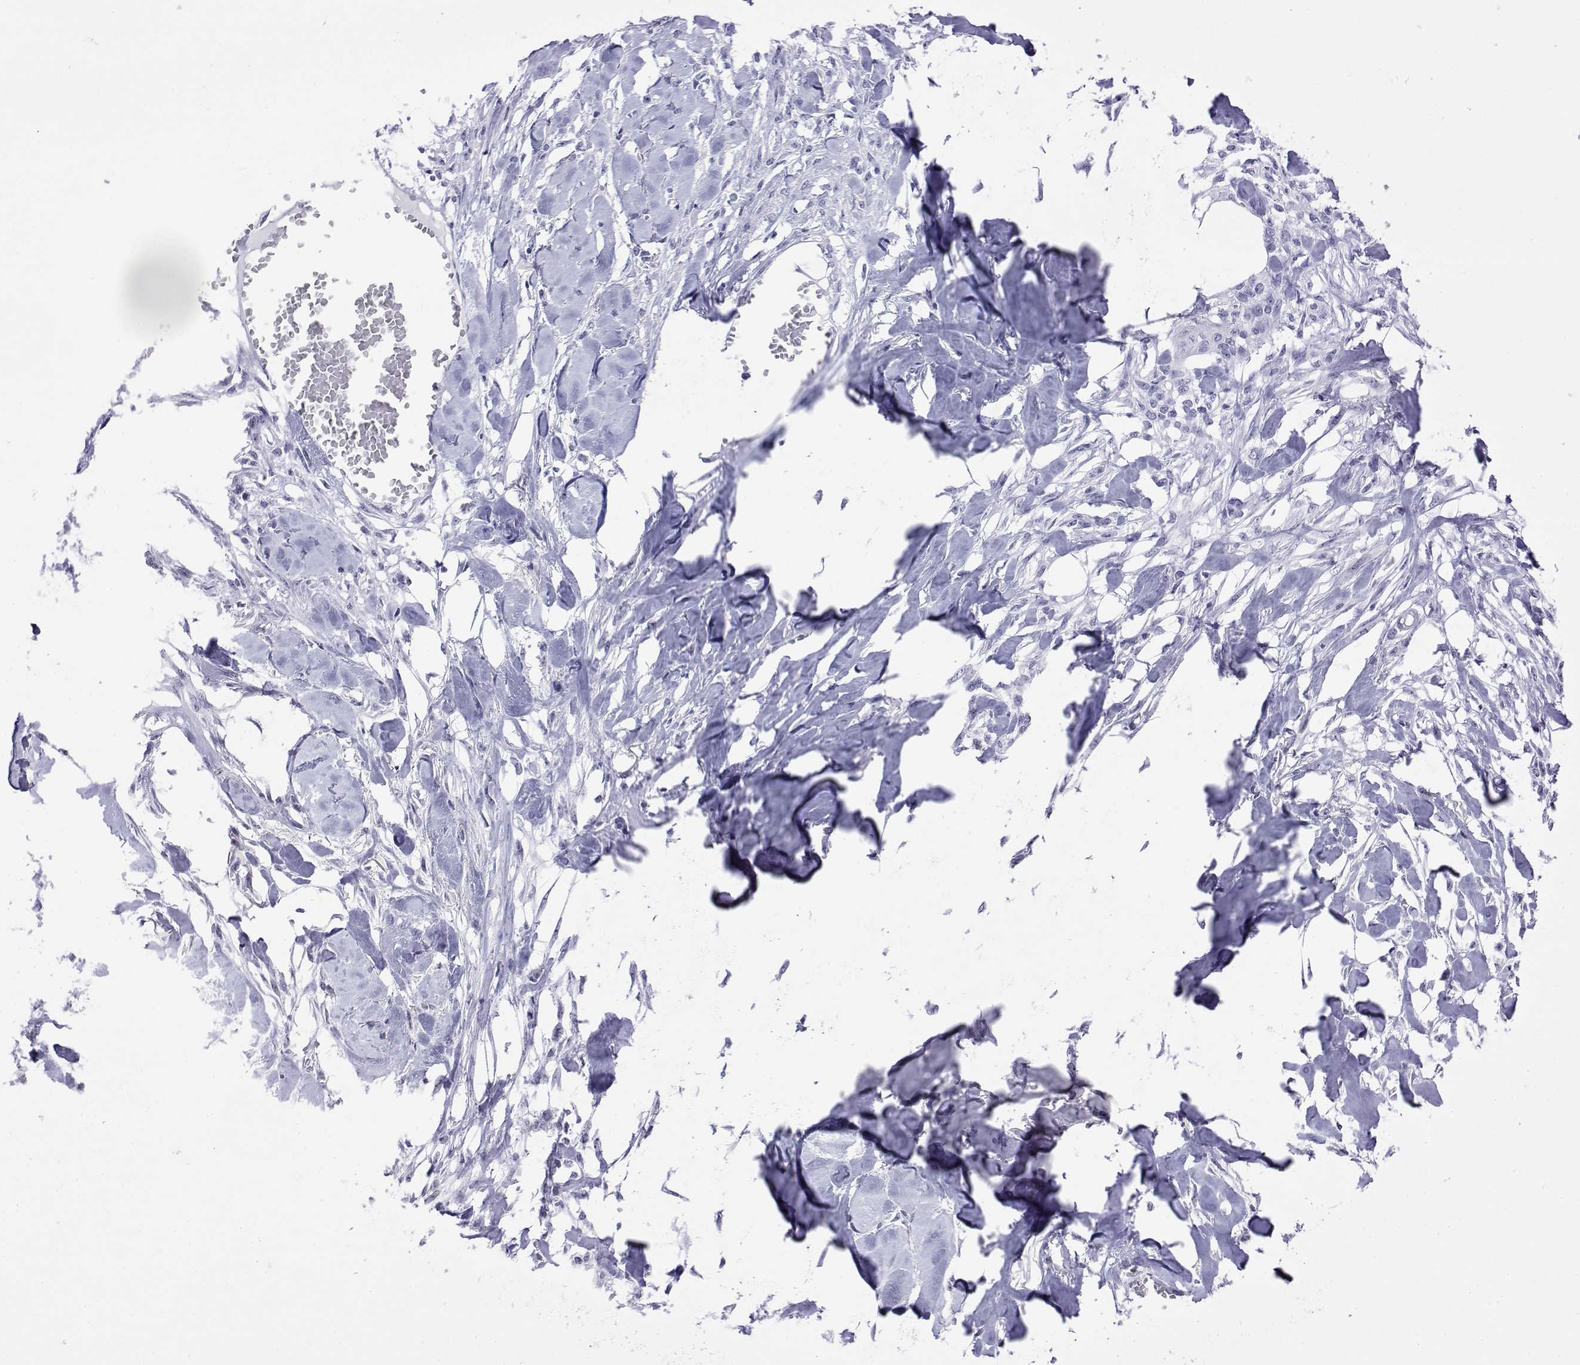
{"staining": {"intensity": "negative", "quantity": "none", "location": "none"}, "tissue": "skin cancer", "cell_type": "Tumor cells", "image_type": "cancer", "snomed": [{"axis": "morphology", "description": "Squamous cell carcinoma, NOS"}, {"axis": "topography", "description": "Skin"}], "caption": "Tumor cells are negative for brown protein staining in skin squamous cell carcinoma.", "gene": "POLDIP3", "patient": {"sex": "female", "age": 59}}